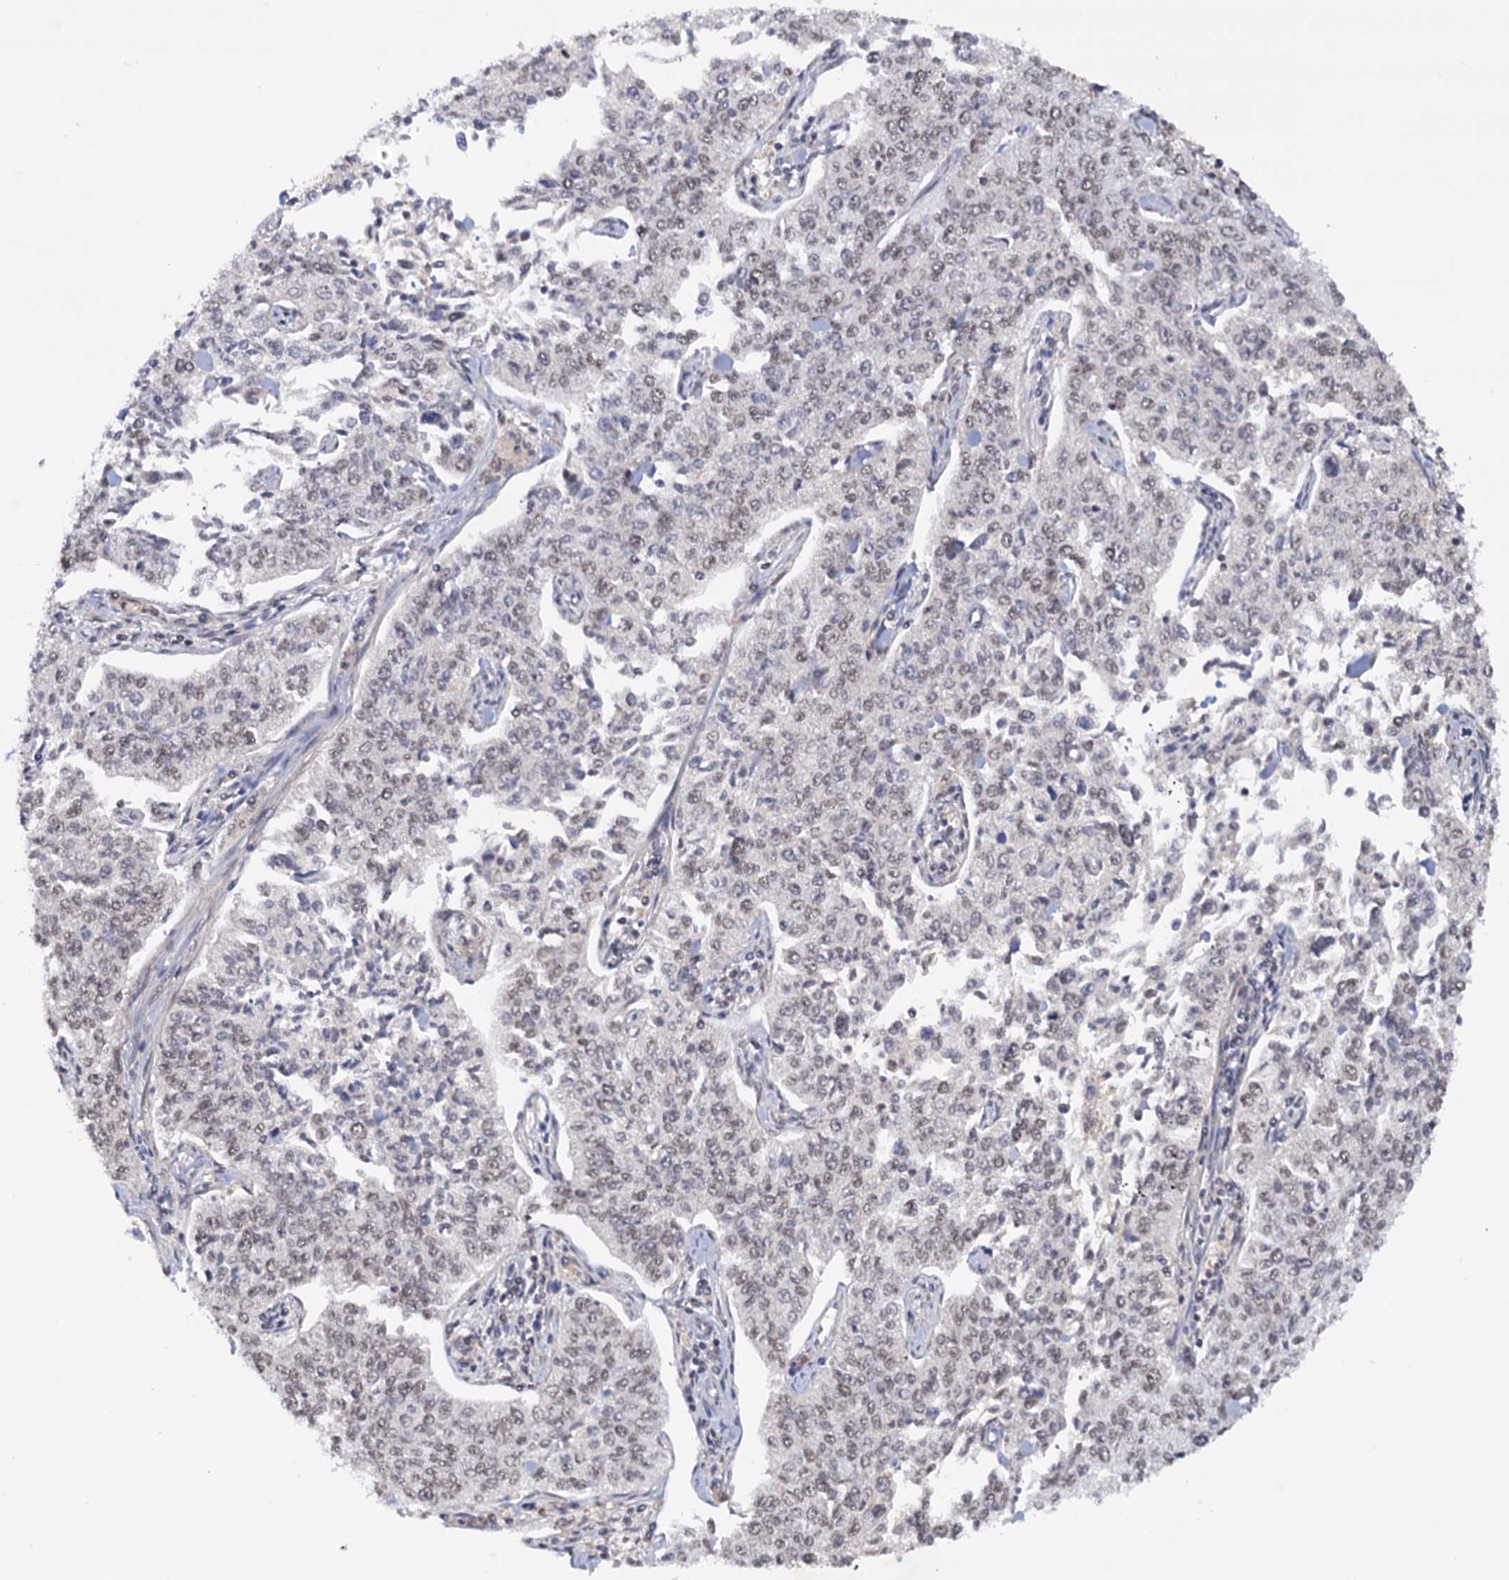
{"staining": {"intensity": "weak", "quantity": "<25%", "location": "nuclear"}, "tissue": "cervical cancer", "cell_type": "Tumor cells", "image_type": "cancer", "snomed": [{"axis": "morphology", "description": "Squamous cell carcinoma, NOS"}, {"axis": "topography", "description": "Cervix"}], "caption": "This is an immunohistochemistry histopathology image of human cervical cancer. There is no expression in tumor cells.", "gene": "TBC1D12", "patient": {"sex": "female", "age": 35}}